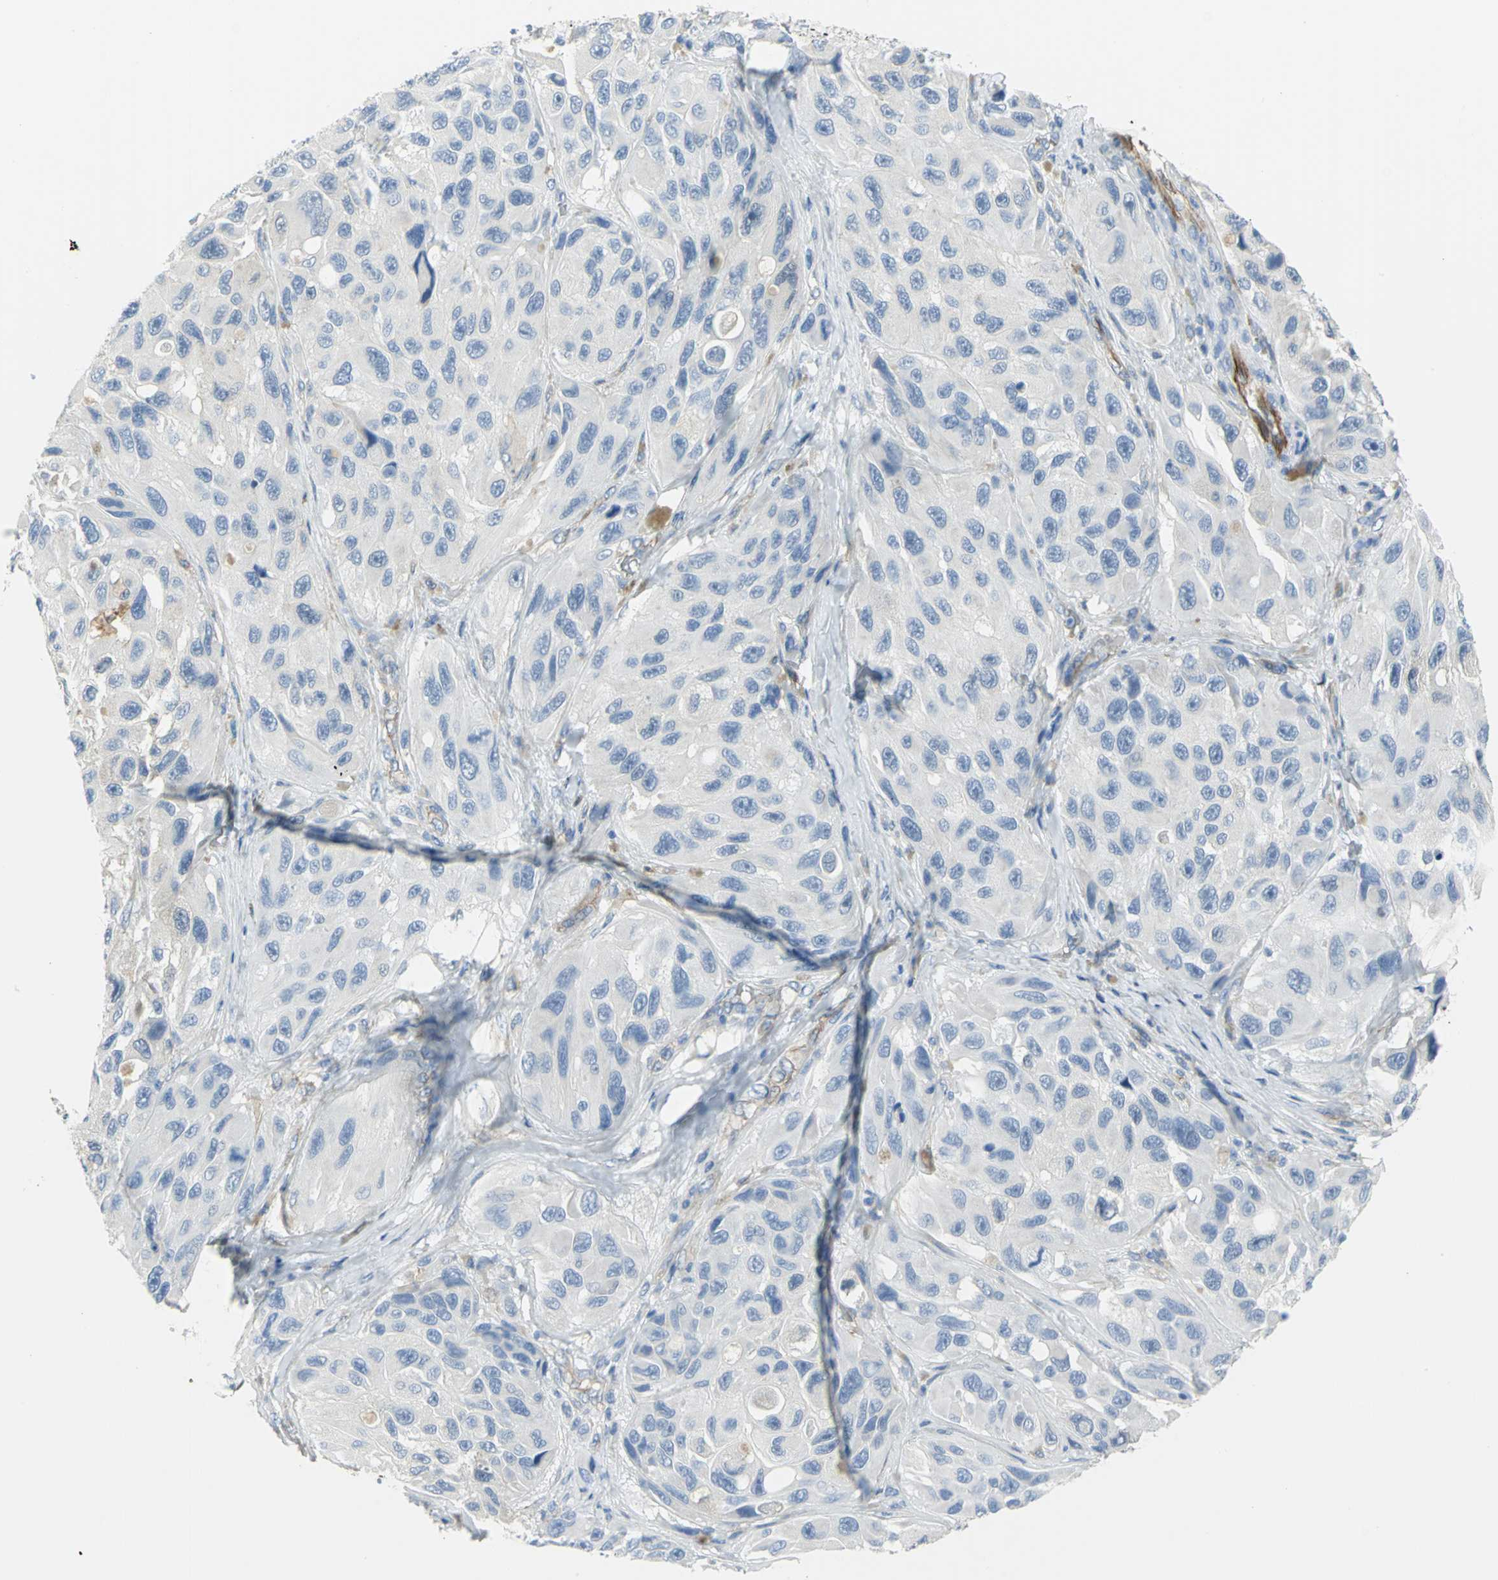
{"staining": {"intensity": "negative", "quantity": "none", "location": "none"}, "tissue": "melanoma", "cell_type": "Tumor cells", "image_type": "cancer", "snomed": [{"axis": "morphology", "description": "Malignant melanoma, NOS"}, {"axis": "topography", "description": "Skin"}], "caption": "High power microscopy histopathology image of an immunohistochemistry (IHC) histopathology image of melanoma, revealing no significant expression in tumor cells.", "gene": "FLNB", "patient": {"sex": "female", "age": 73}}